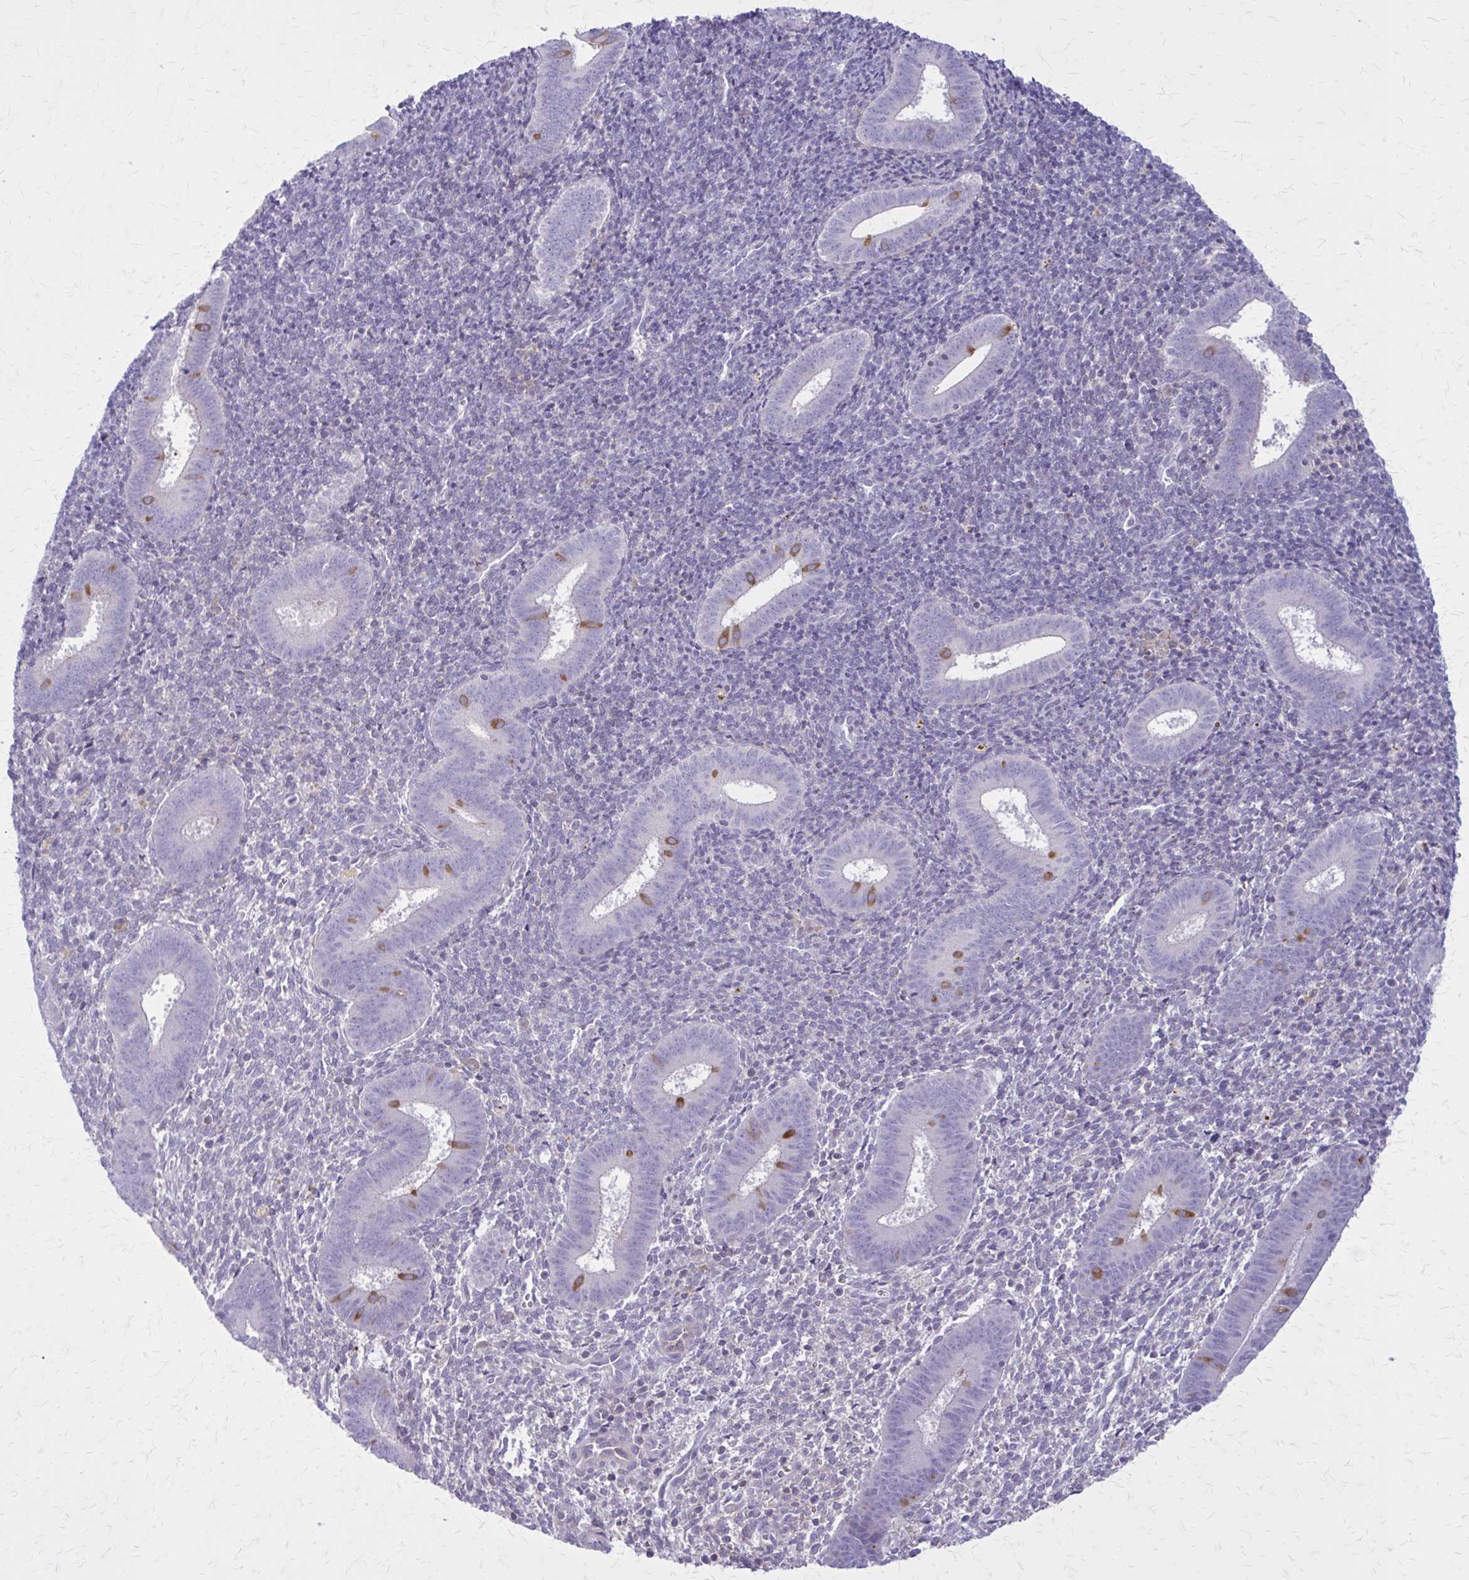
{"staining": {"intensity": "negative", "quantity": "none", "location": "none"}, "tissue": "endometrium", "cell_type": "Cells in endometrial stroma", "image_type": "normal", "snomed": [{"axis": "morphology", "description": "Normal tissue, NOS"}, {"axis": "topography", "description": "Endometrium"}], "caption": "This is an IHC micrograph of benign endometrium. There is no expression in cells in endometrial stroma.", "gene": "PITPNM1", "patient": {"sex": "female", "age": 25}}